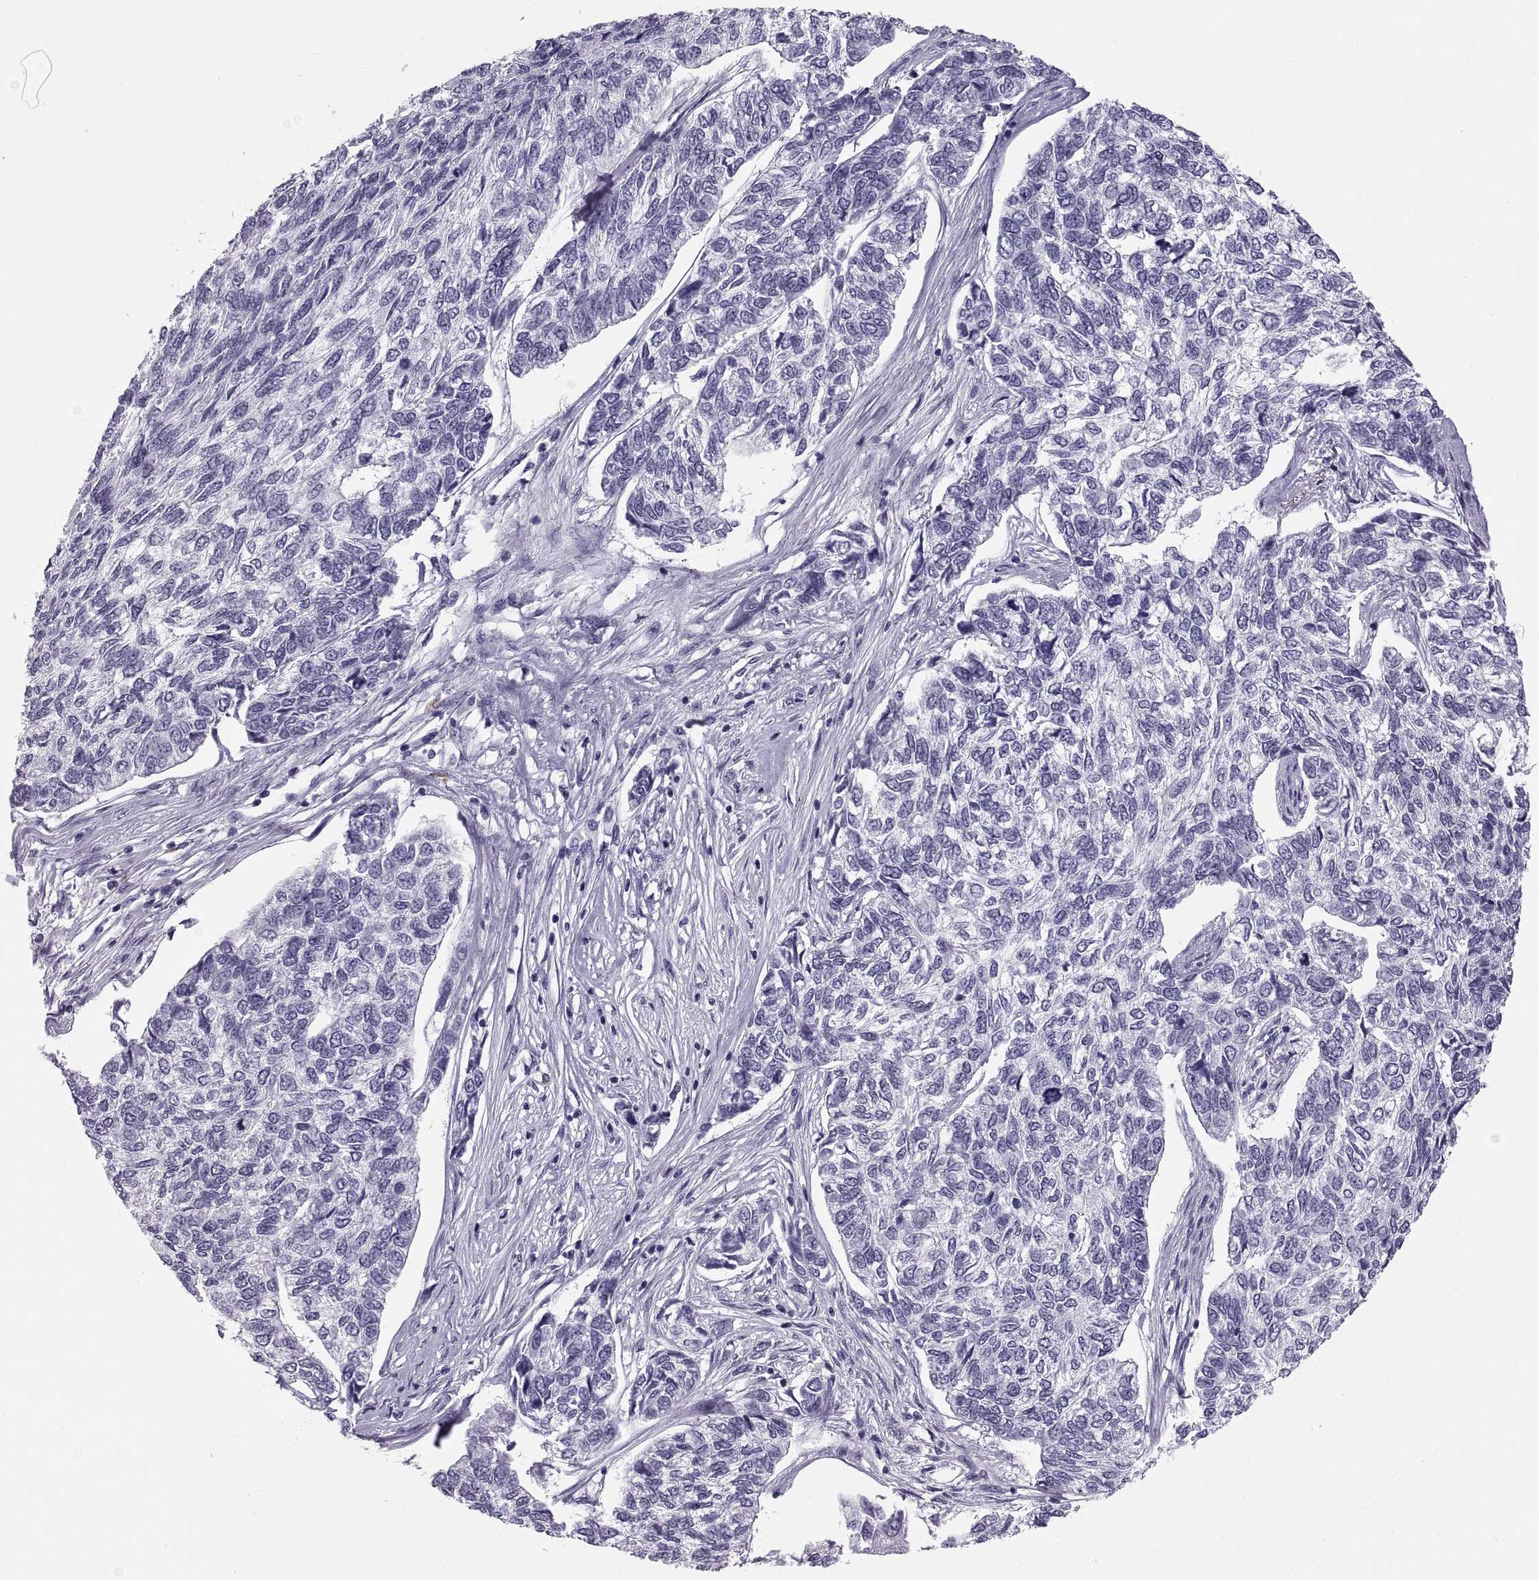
{"staining": {"intensity": "negative", "quantity": "none", "location": "none"}, "tissue": "skin cancer", "cell_type": "Tumor cells", "image_type": "cancer", "snomed": [{"axis": "morphology", "description": "Basal cell carcinoma"}, {"axis": "topography", "description": "Skin"}], "caption": "This is a histopathology image of IHC staining of skin cancer (basal cell carcinoma), which shows no expression in tumor cells.", "gene": "CT47A10", "patient": {"sex": "female", "age": 65}}